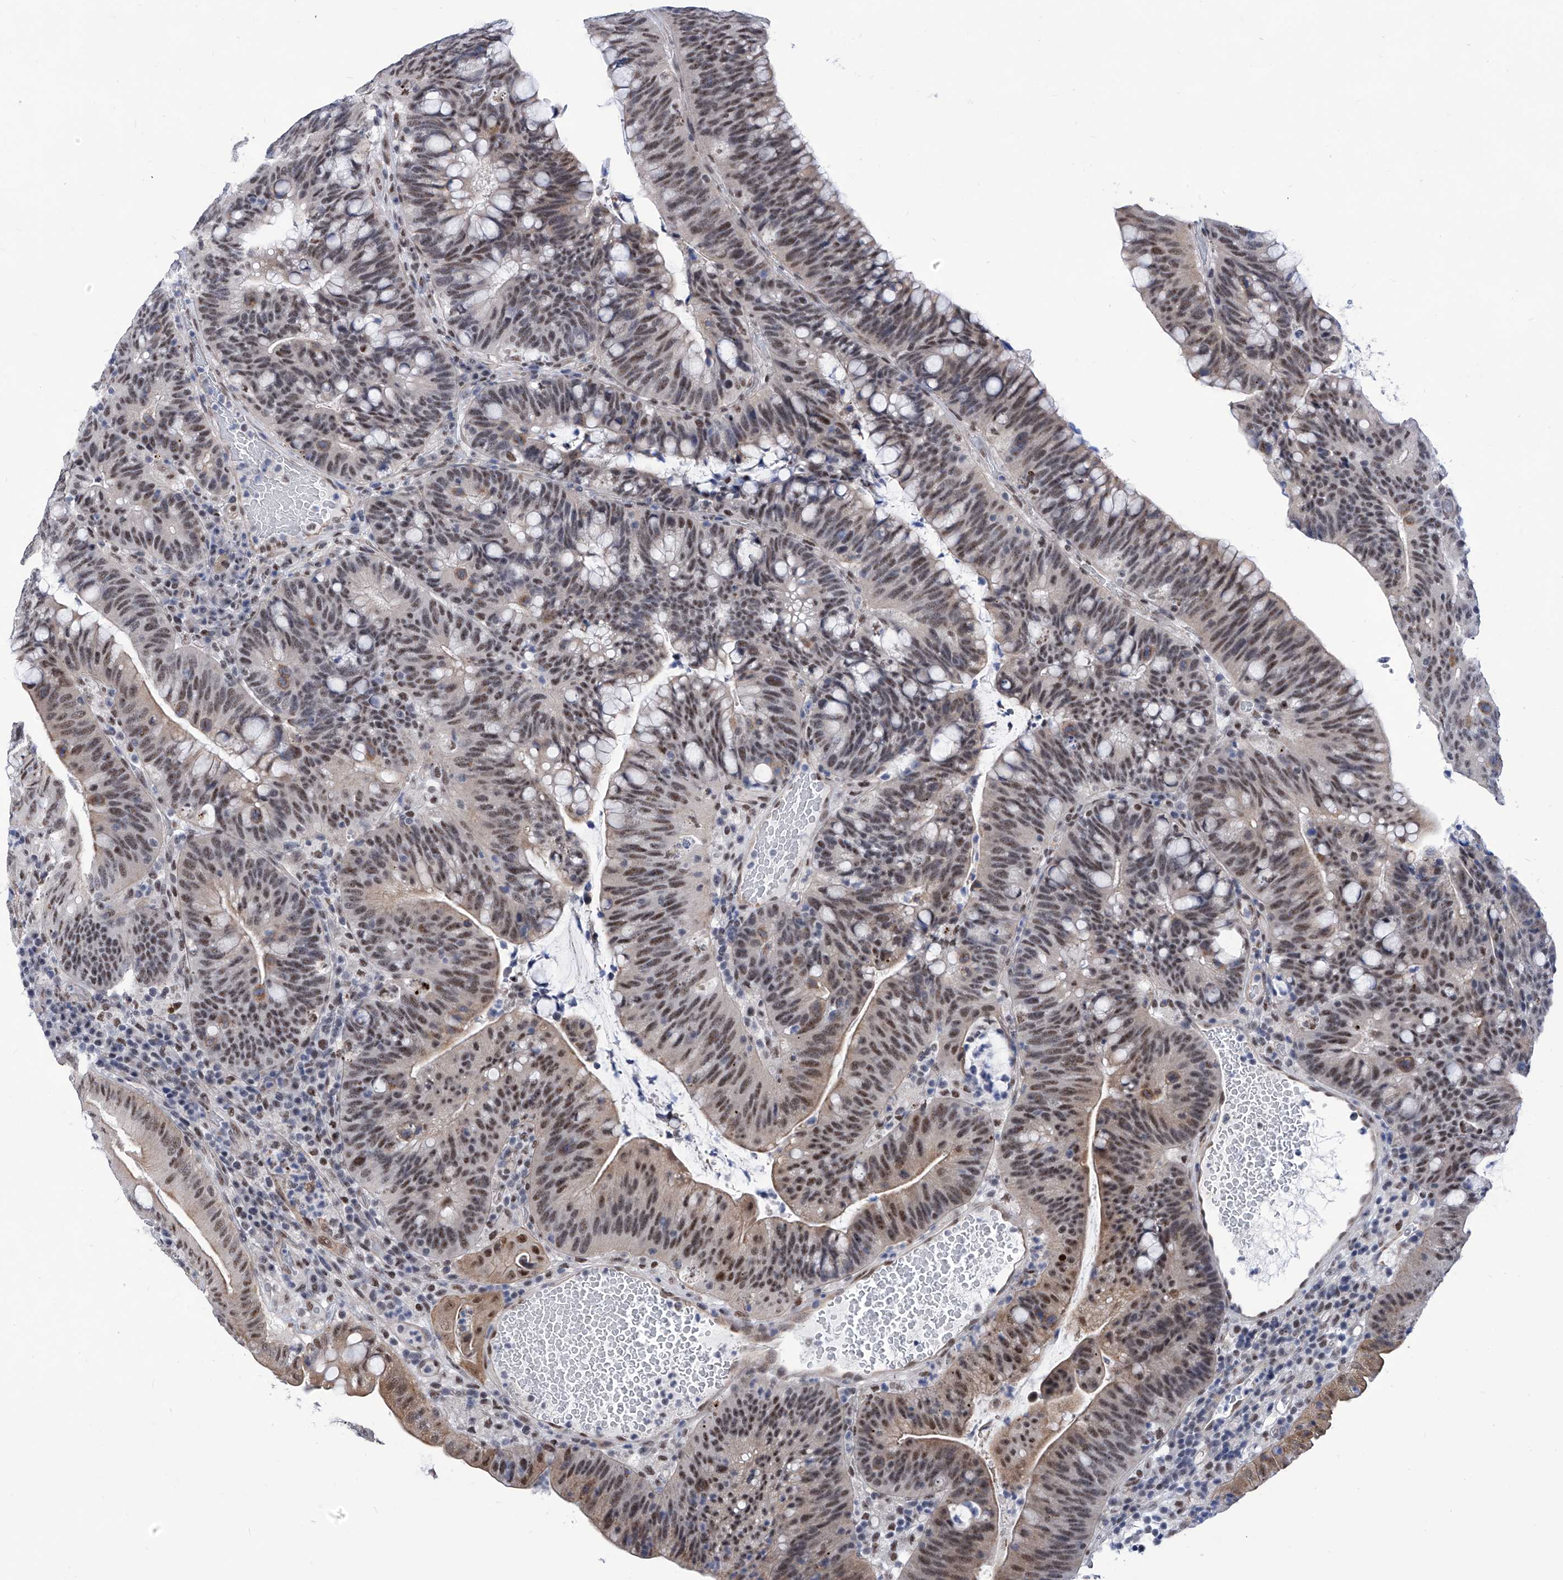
{"staining": {"intensity": "moderate", "quantity": ">75%", "location": "nuclear"}, "tissue": "colorectal cancer", "cell_type": "Tumor cells", "image_type": "cancer", "snomed": [{"axis": "morphology", "description": "Adenocarcinoma, NOS"}, {"axis": "topography", "description": "Colon"}], "caption": "The histopathology image displays immunohistochemical staining of colorectal cancer (adenocarcinoma). There is moderate nuclear positivity is present in about >75% of tumor cells.", "gene": "SART1", "patient": {"sex": "female", "age": 66}}